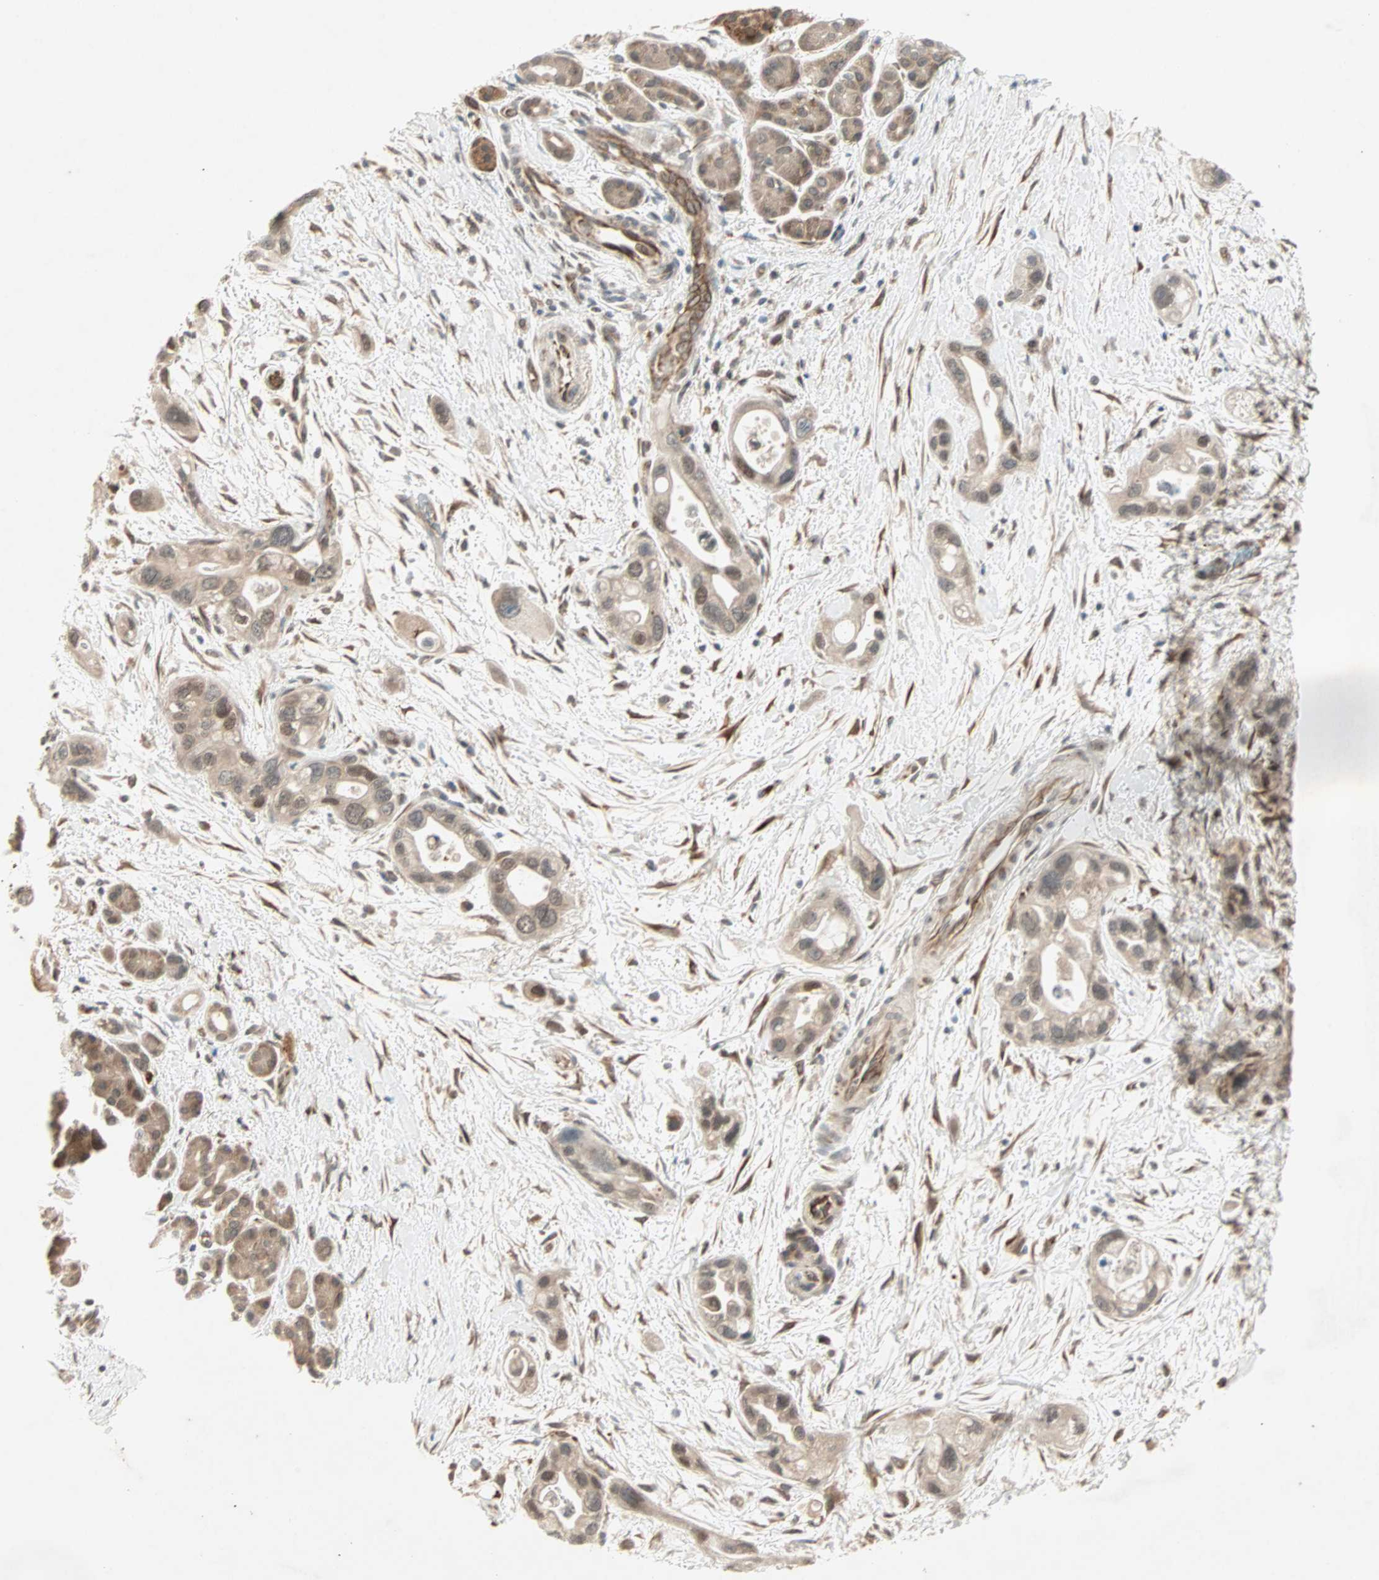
{"staining": {"intensity": "weak", "quantity": ">75%", "location": "cytoplasmic/membranous,nuclear"}, "tissue": "pancreatic cancer", "cell_type": "Tumor cells", "image_type": "cancer", "snomed": [{"axis": "morphology", "description": "Adenocarcinoma, NOS"}, {"axis": "topography", "description": "Pancreas"}], "caption": "IHC image of neoplastic tissue: pancreatic adenocarcinoma stained using IHC shows low levels of weak protein expression localized specifically in the cytoplasmic/membranous and nuclear of tumor cells, appearing as a cytoplasmic/membranous and nuclear brown color.", "gene": "ZNF37A", "patient": {"sex": "female", "age": 77}}